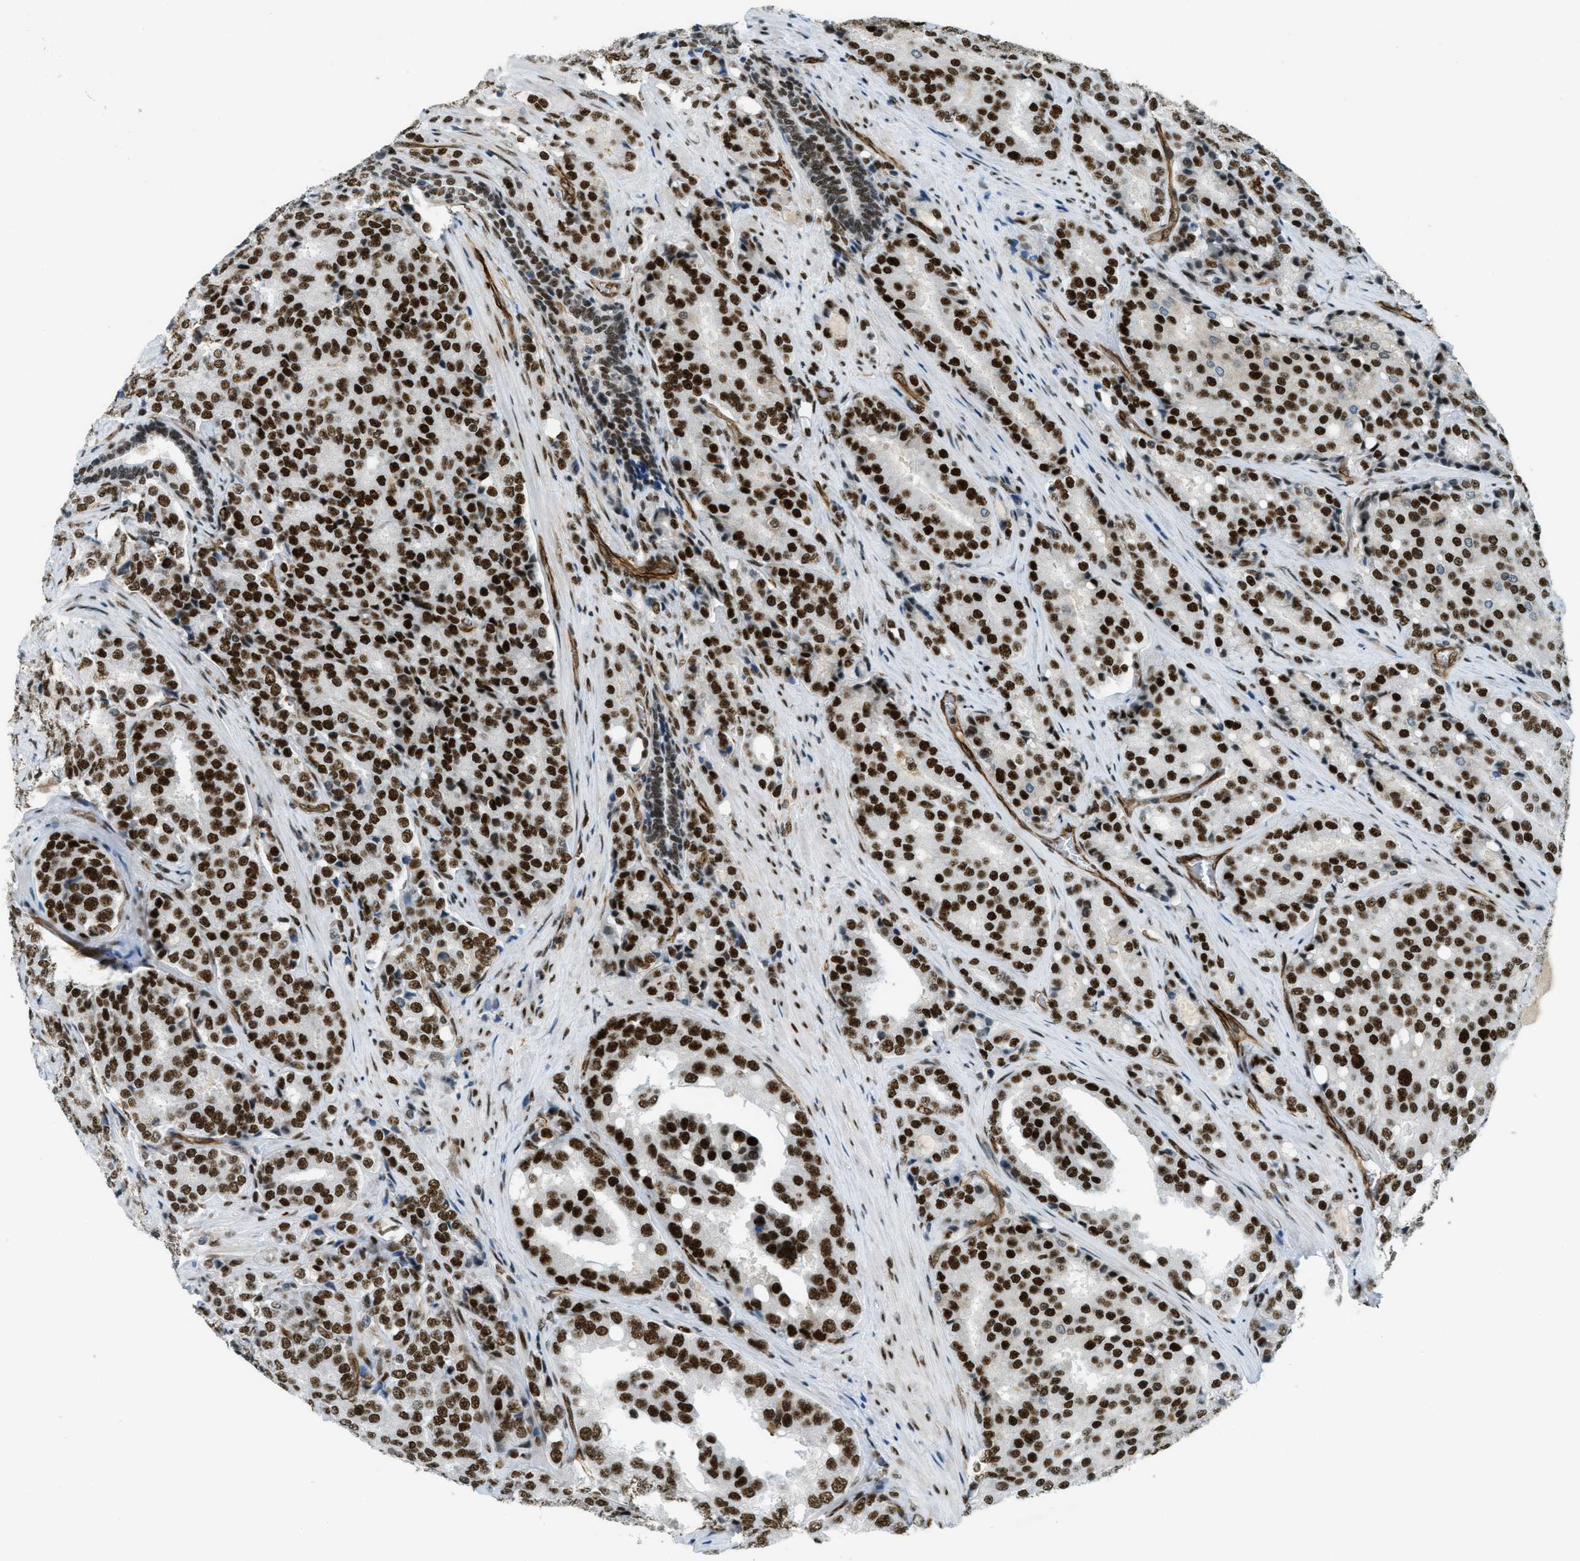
{"staining": {"intensity": "strong", "quantity": ">75%", "location": "nuclear"}, "tissue": "prostate cancer", "cell_type": "Tumor cells", "image_type": "cancer", "snomed": [{"axis": "morphology", "description": "Adenocarcinoma, High grade"}, {"axis": "topography", "description": "Prostate"}], "caption": "Prostate cancer (high-grade adenocarcinoma) tissue displays strong nuclear expression in approximately >75% of tumor cells, visualized by immunohistochemistry.", "gene": "ZFR", "patient": {"sex": "male", "age": 50}}